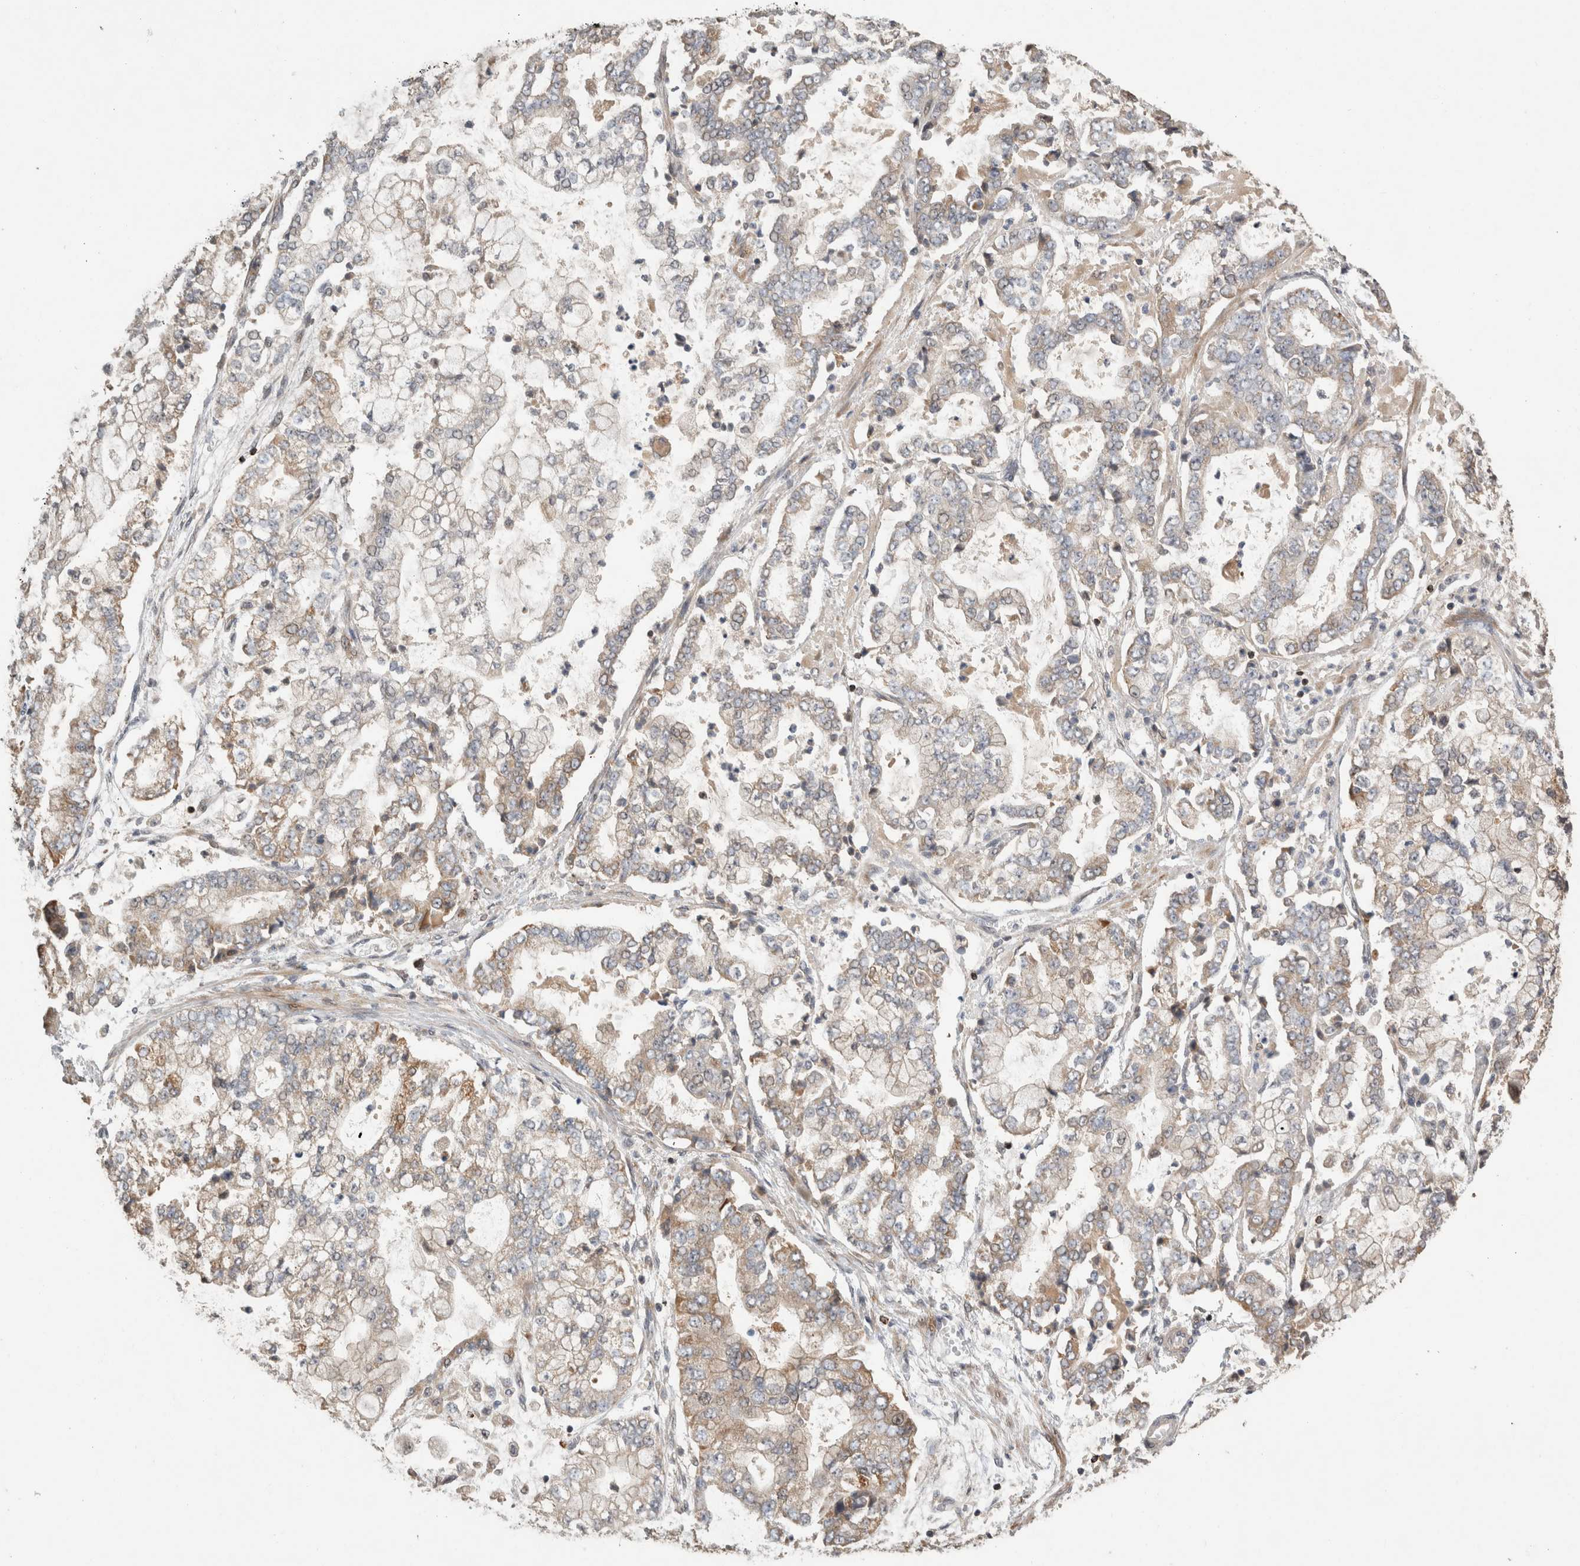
{"staining": {"intensity": "weak", "quantity": "25%-75%", "location": "cytoplasmic/membranous"}, "tissue": "stomach cancer", "cell_type": "Tumor cells", "image_type": "cancer", "snomed": [{"axis": "morphology", "description": "Adenocarcinoma, NOS"}, {"axis": "topography", "description": "Stomach"}], "caption": "The micrograph demonstrates immunohistochemical staining of stomach cancer. There is weak cytoplasmic/membranous positivity is seen in approximately 25%-75% of tumor cells.", "gene": "SERAC1", "patient": {"sex": "male", "age": 76}}